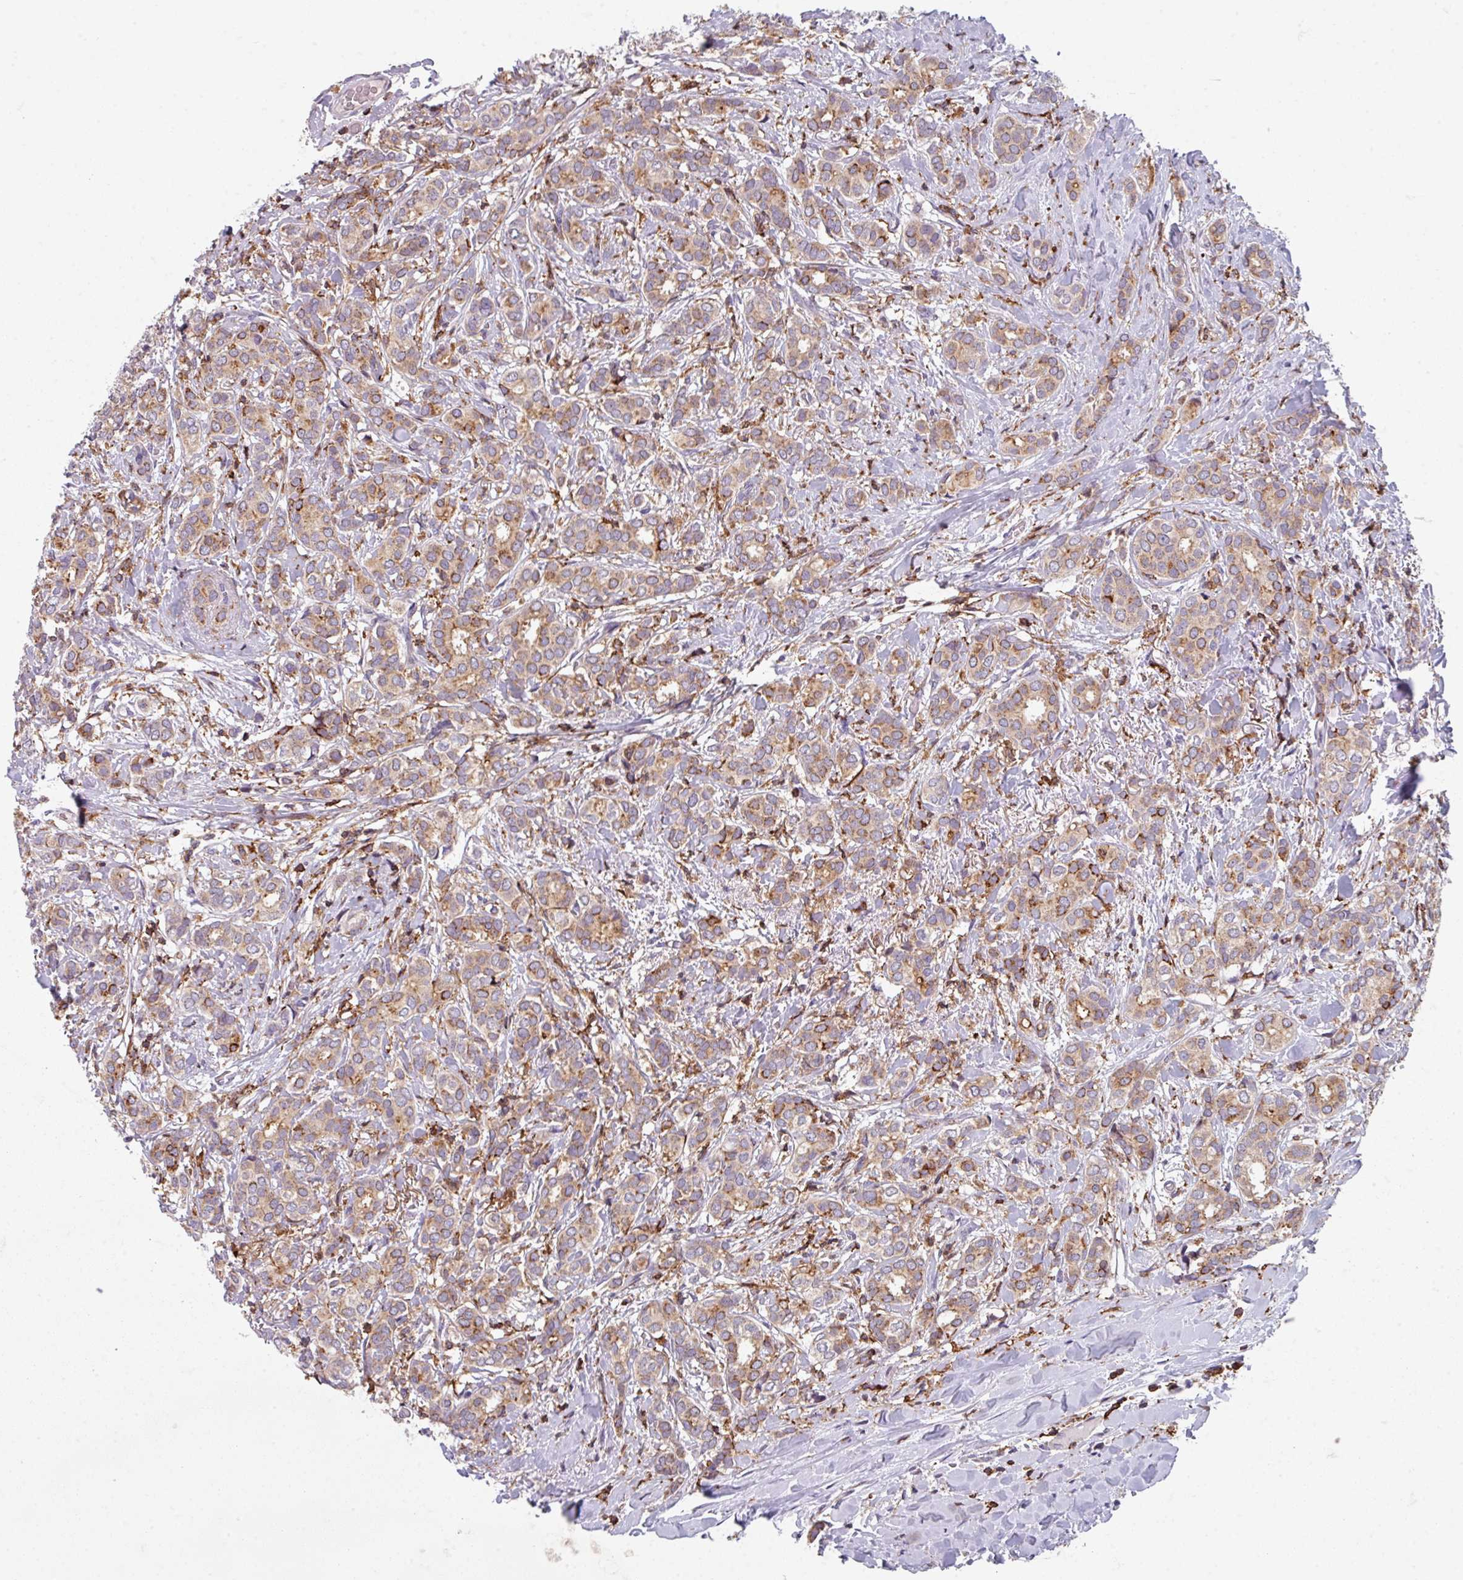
{"staining": {"intensity": "moderate", "quantity": "25%-75%", "location": "cytoplasmic/membranous"}, "tissue": "breast cancer", "cell_type": "Tumor cells", "image_type": "cancer", "snomed": [{"axis": "morphology", "description": "Duct carcinoma"}, {"axis": "topography", "description": "Breast"}], "caption": "Immunohistochemistry photomicrograph of neoplastic tissue: human intraductal carcinoma (breast) stained using IHC shows medium levels of moderate protein expression localized specifically in the cytoplasmic/membranous of tumor cells, appearing as a cytoplasmic/membranous brown color.", "gene": "NEDD9", "patient": {"sex": "female", "age": 73}}